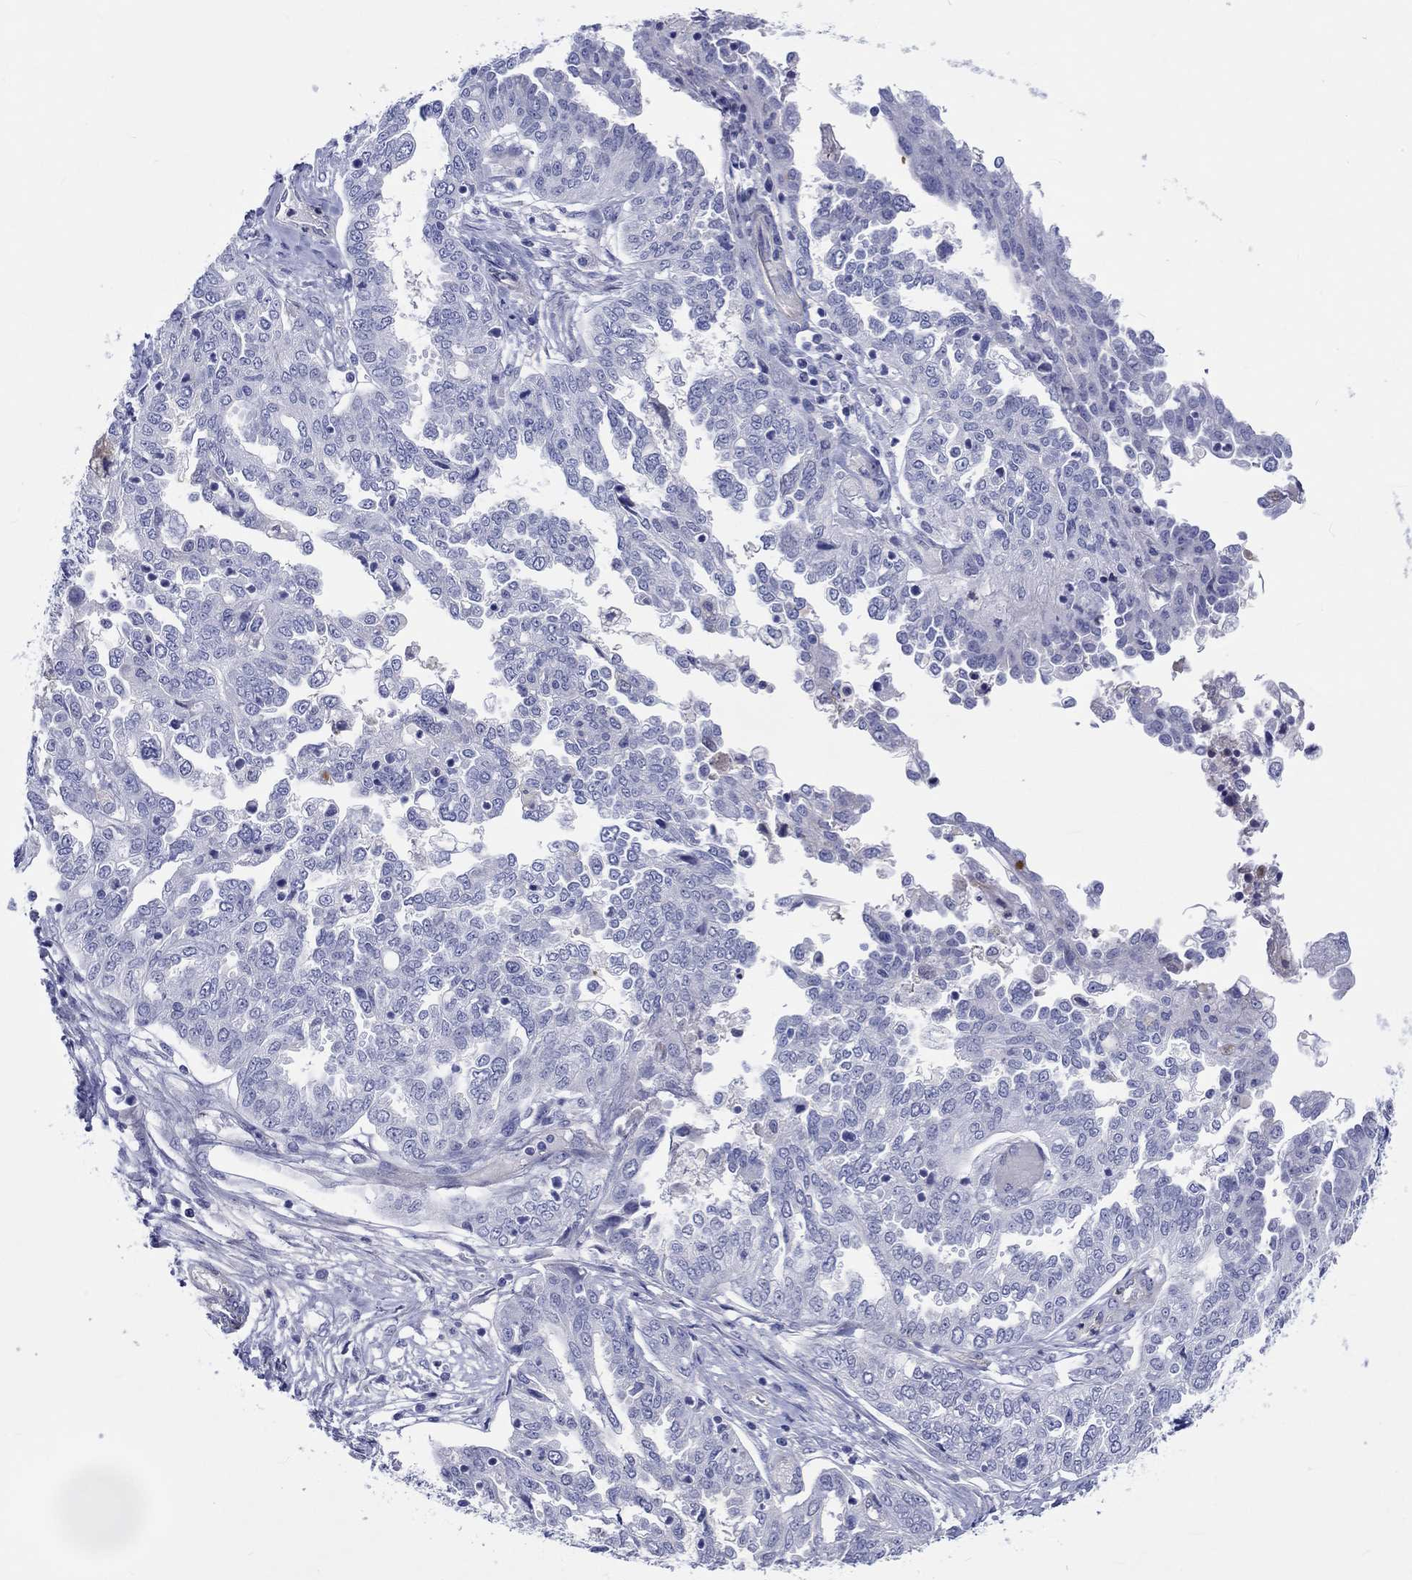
{"staining": {"intensity": "negative", "quantity": "none", "location": "none"}, "tissue": "ovarian cancer", "cell_type": "Tumor cells", "image_type": "cancer", "snomed": [{"axis": "morphology", "description": "Cystadenocarcinoma, serous, NOS"}, {"axis": "topography", "description": "Ovary"}], "caption": "Immunohistochemistry (IHC) image of neoplastic tissue: ovarian cancer (serous cystadenocarcinoma) stained with DAB (3,3'-diaminobenzidine) displays no significant protein expression in tumor cells. (Stains: DAB (3,3'-diaminobenzidine) immunohistochemistry with hematoxylin counter stain, Microscopy: brightfield microscopy at high magnification).", "gene": "CDY2B", "patient": {"sex": "female", "age": 67}}